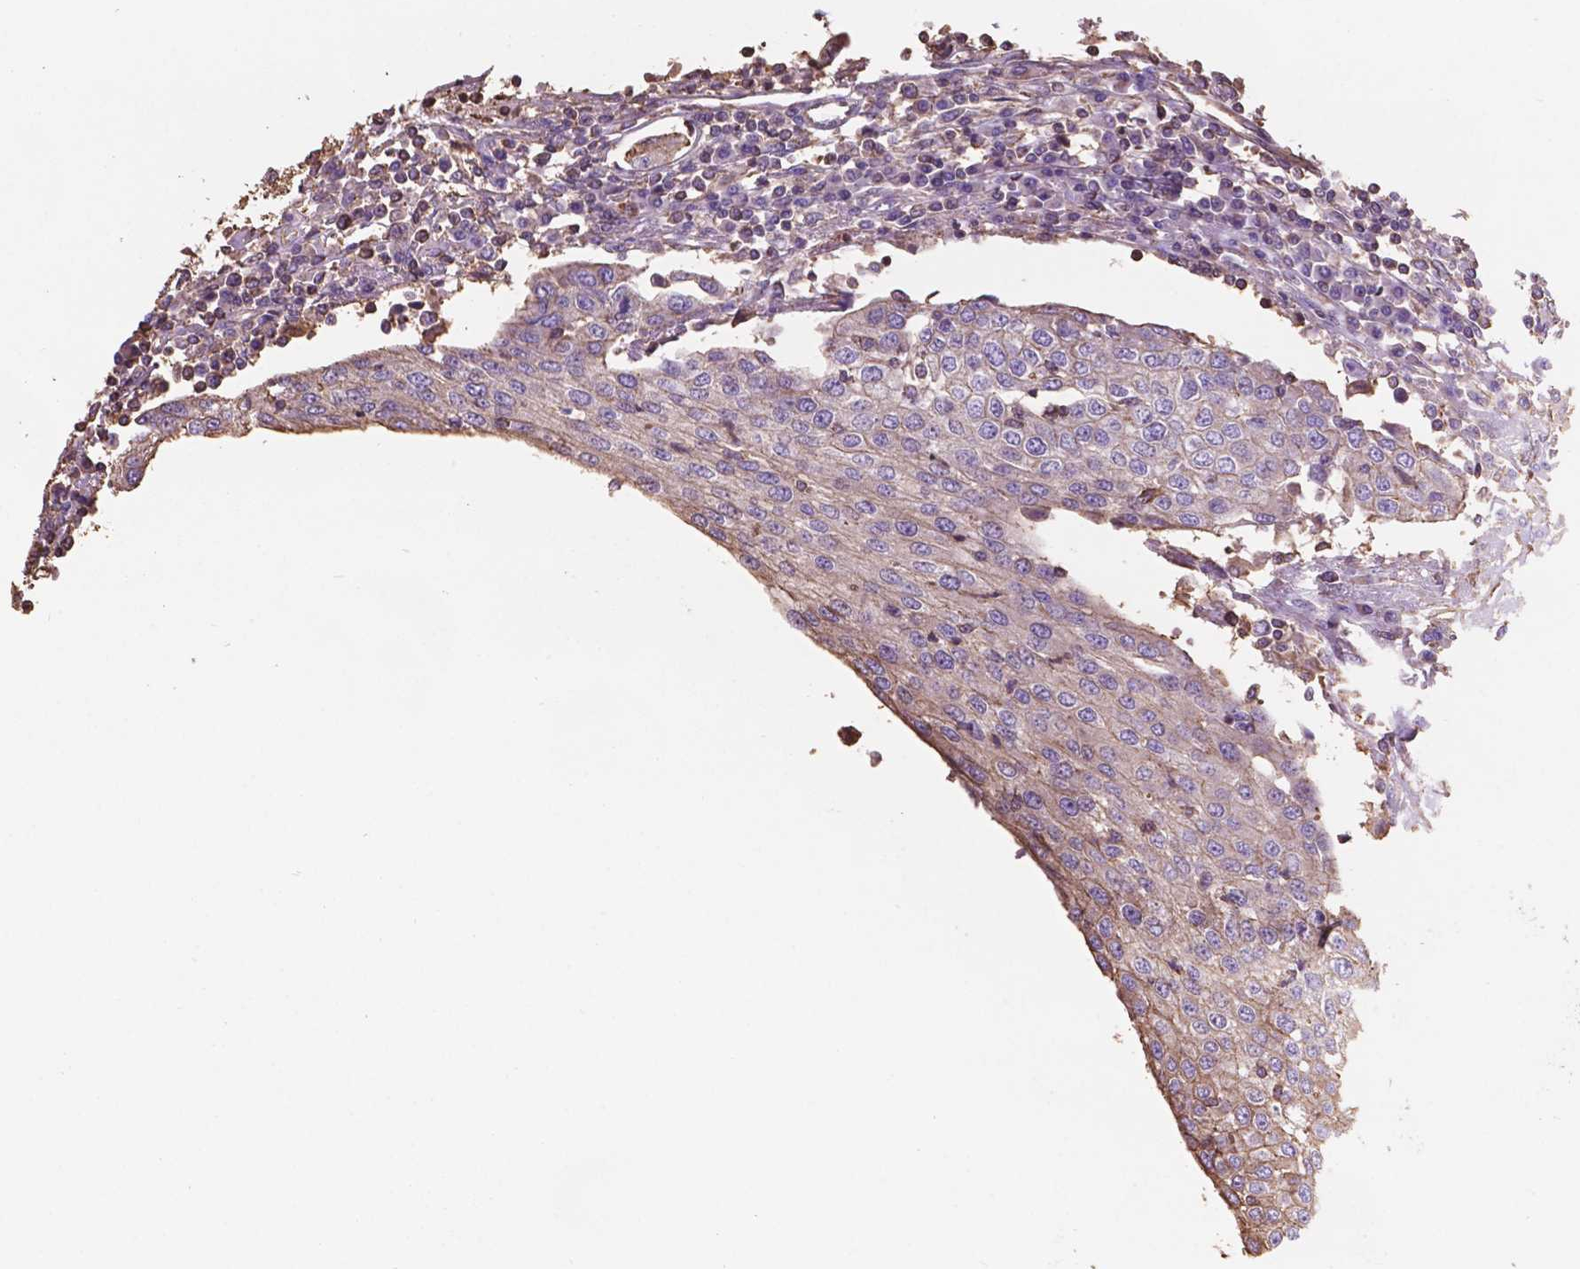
{"staining": {"intensity": "negative", "quantity": "none", "location": "none"}, "tissue": "urothelial cancer", "cell_type": "Tumor cells", "image_type": "cancer", "snomed": [{"axis": "morphology", "description": "Urothelial carcinoma, High grade"}, {"axis": "topography", "description": "Urinary bladder"}], "caption": "Immunohistochemistry (IHC) micrograph of neoplastic tissue: high-grade urothelial carcinoma stained with DAB shows no significant protein staining in tumor cells.", "gene": "NIPA2", "patient": {"sex": "female", "age": 85}}